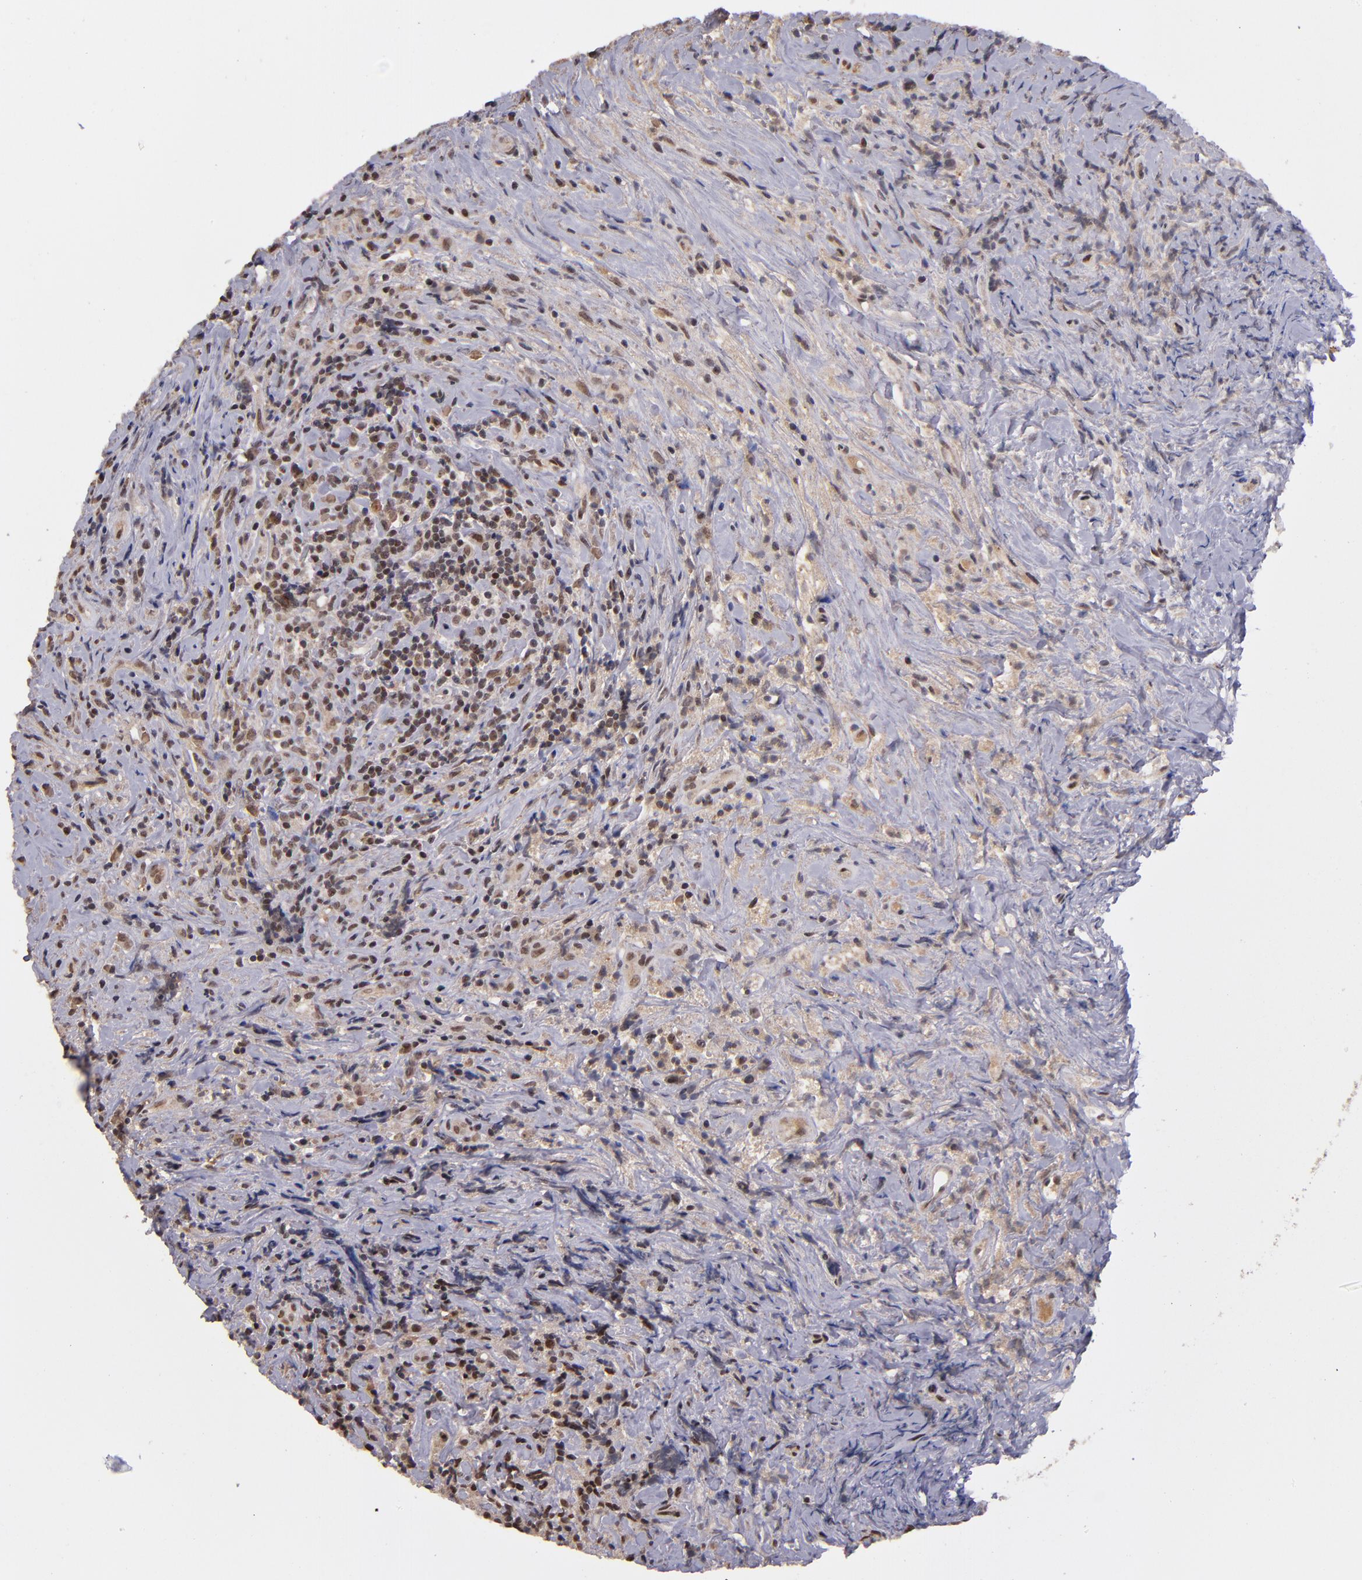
{"staining": {"intensity": "moderate", "quantity": "25%-75%", "location": "cytoplasmic/membranous,nuclear"}, "tissue": "lymphoma", "cell_type": "Tumor cells", "image_type": "cancer", "snomed": [{"axis": "morphology", "description": "Hodgkin's disease, NOS"}, {"axis": "topography", "description": "Lymph node"}], "caption": "Protein expression analysis of human lymphoma reveals moderate cytoplasmic/membranous and nuclear expression in about 25%-75% of tumor cells. (Stains: DAB (3,3'-diaminobenzidine) in brown, nuclei in blue, Microscopy: brightfield microscopy at high magnification).", "gene": "ABHD12B", "patient": {"sex": "female", "age": 25}}